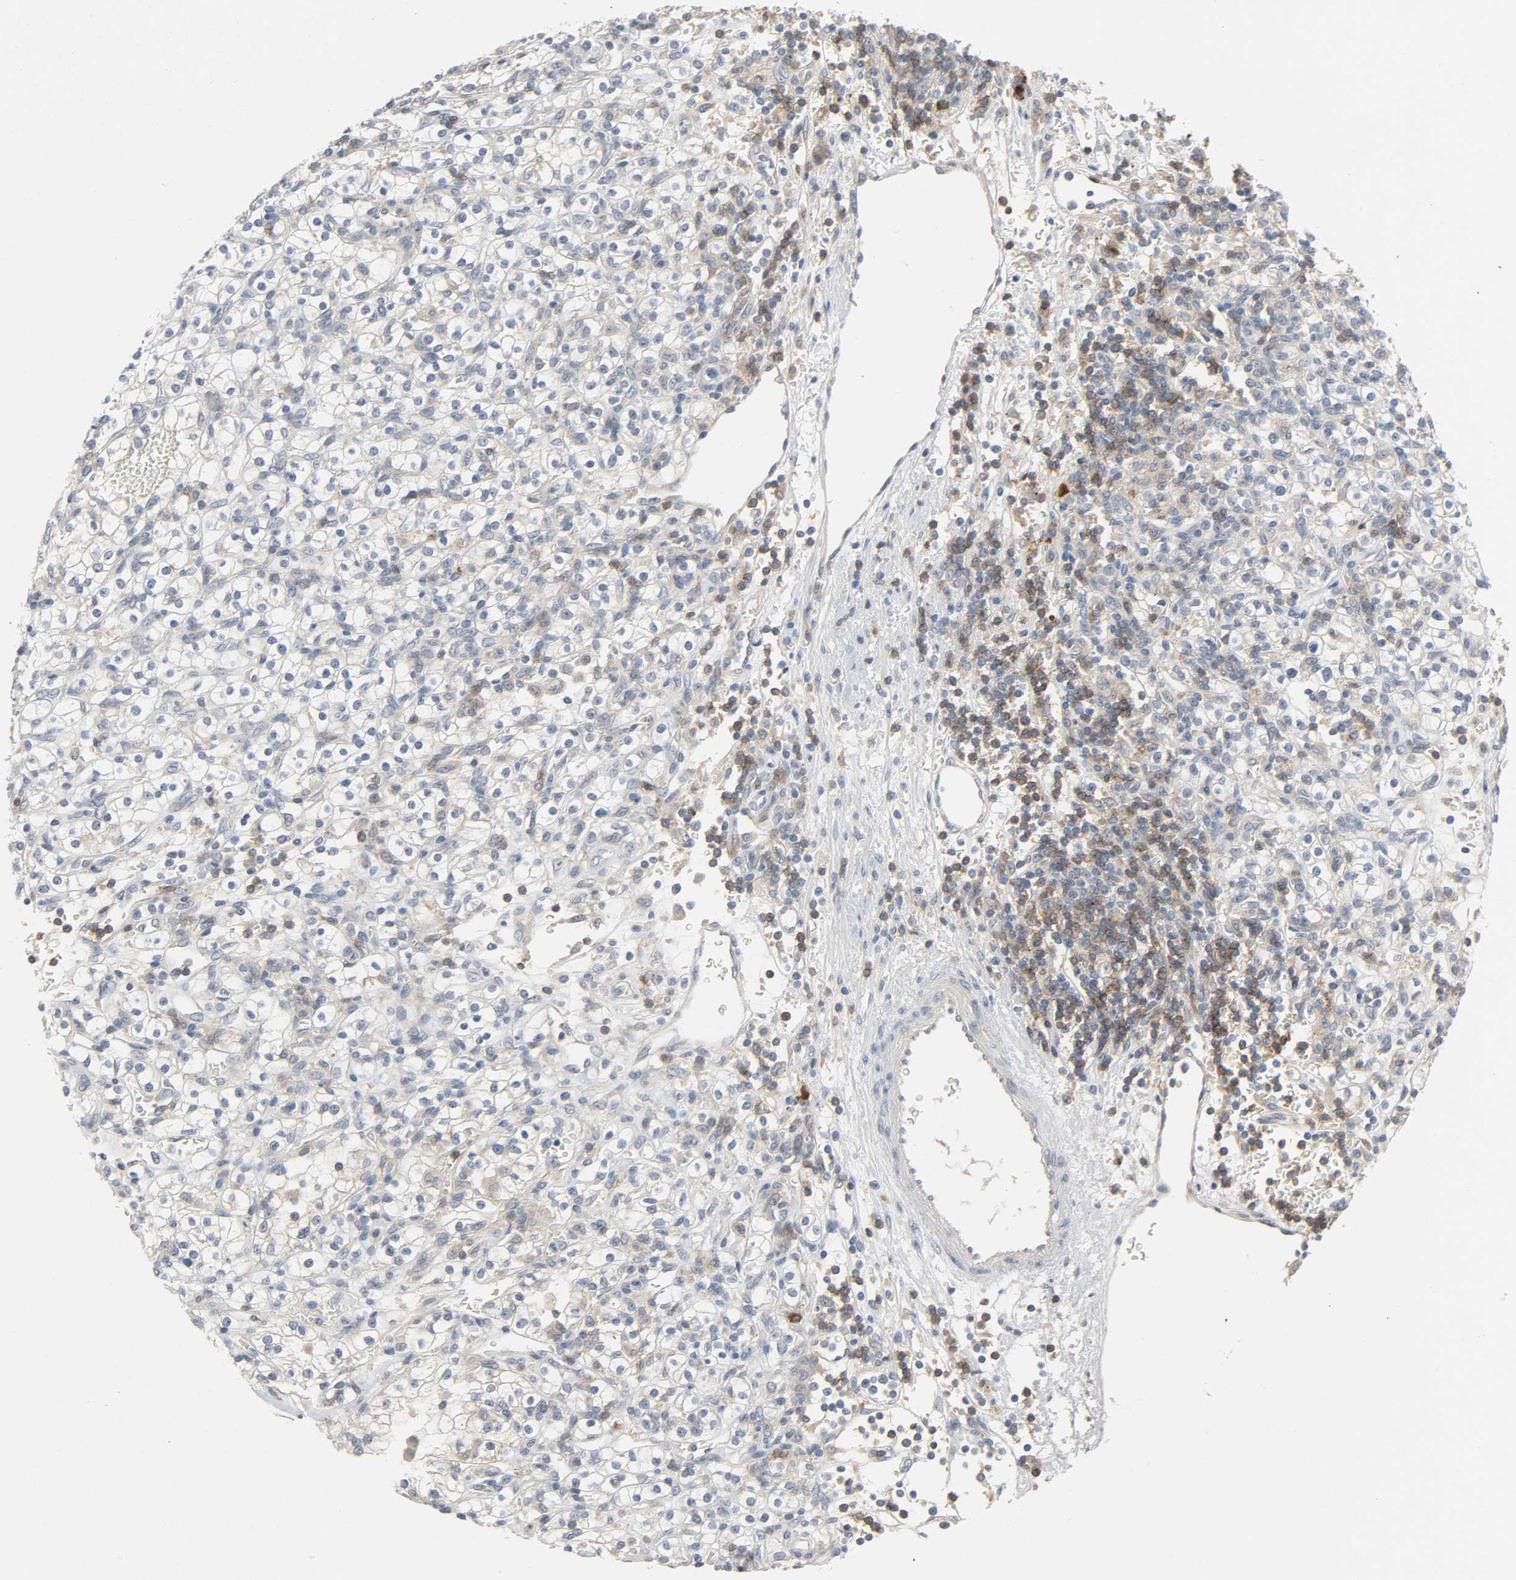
{"staining": {"intensity": "negative", "quantity": "none", "location": "none"}, "tissue": "renal cancer", "cell_type": "Tumor cells", "image_type": "cancer", "snomed": [{"axis": "morphology", "description": "Normal tissue, NOS"}, {"axis": "morphology", "description": "Adenocarcinoma, NOS"}, {"axis": "topography", "description": "Kidney"}], "caption": "An image of human adenocarcinoma (renal) is negative for staining in tumor cells.", "gene": "CD4", "patient": {"sex": "female", "age": 55}}